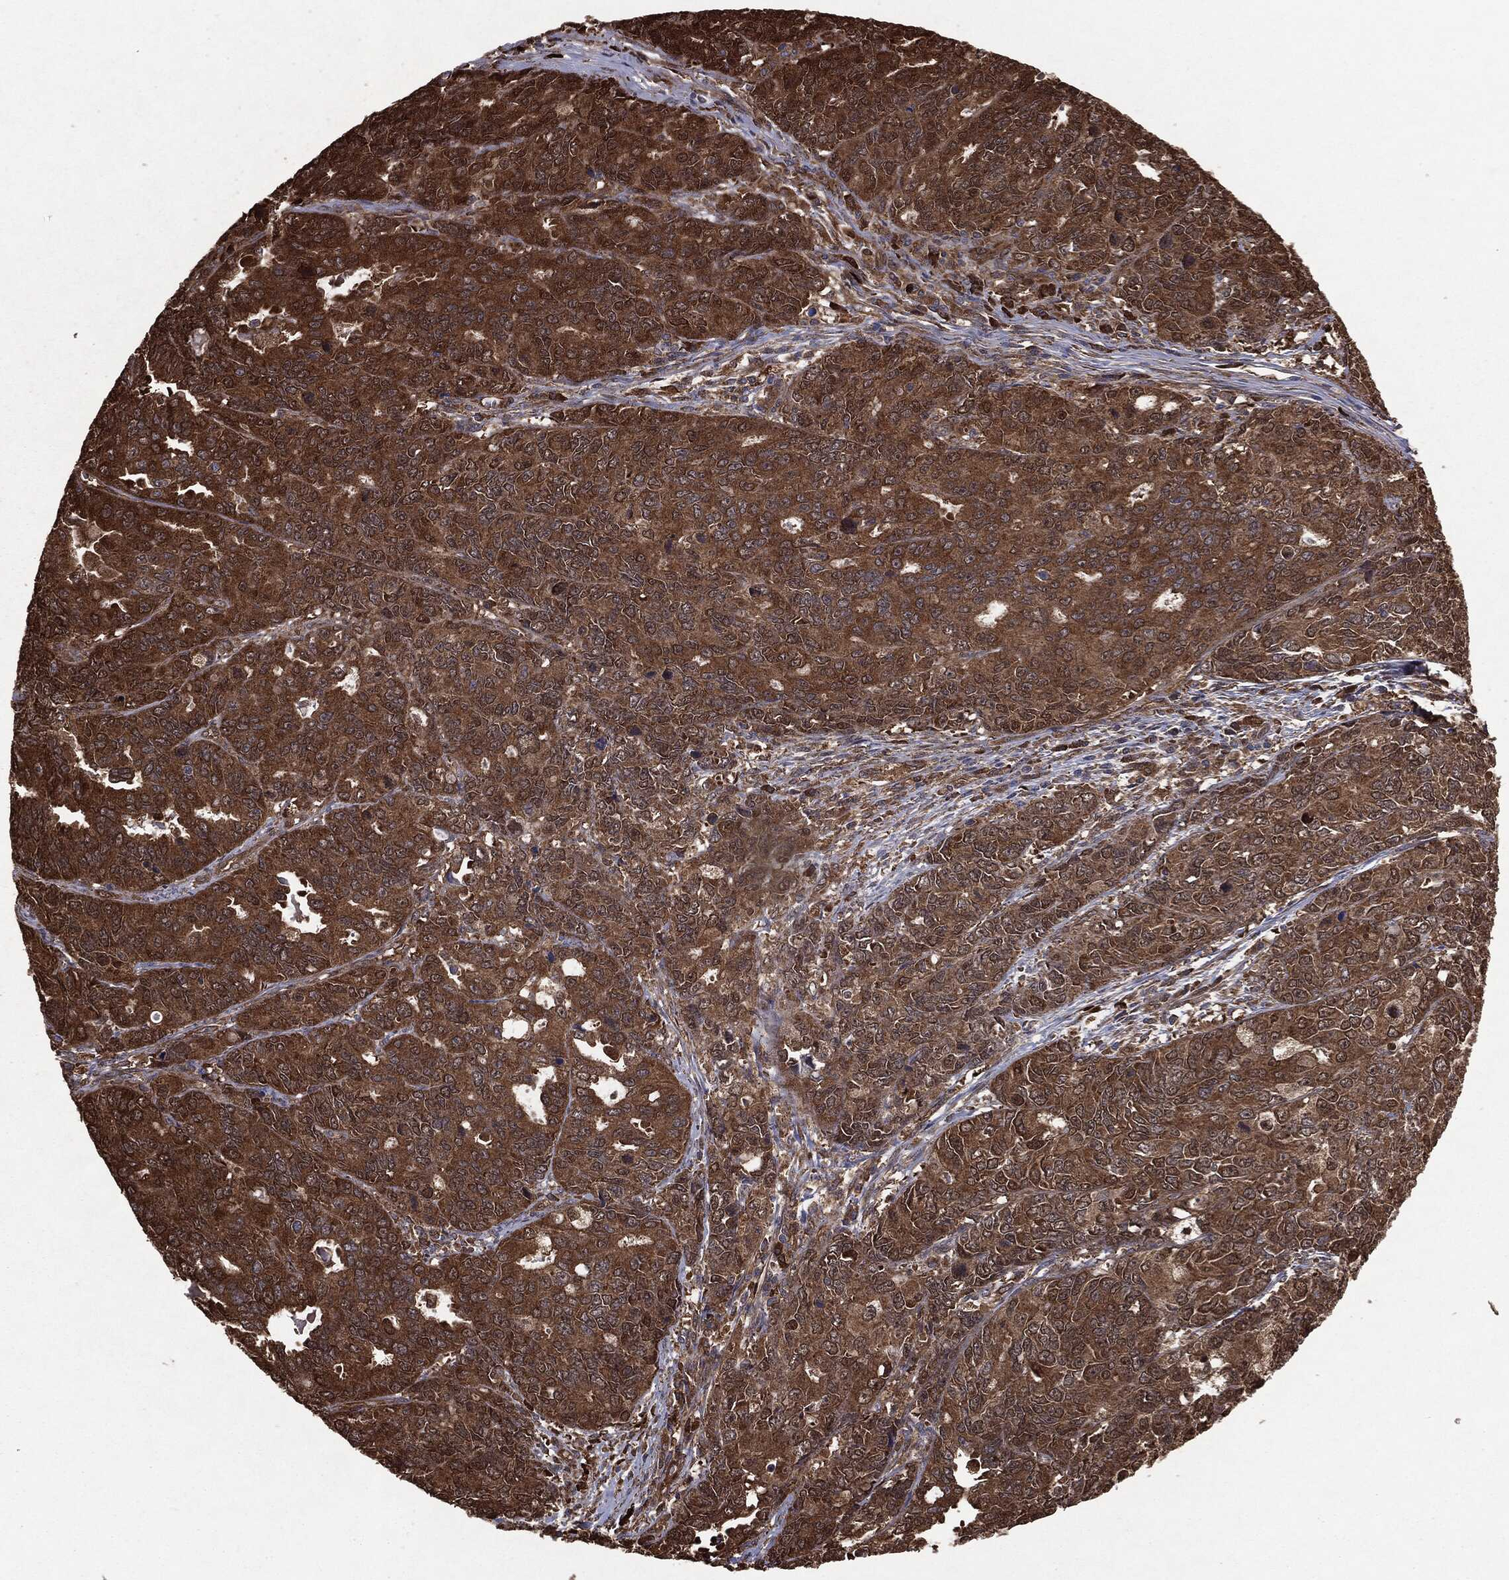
{"staining": {"intensity": "strong", "quantity": ">75%", "location": "cytoplasmic/membranous"}, "tissue": "endometrial cancer", "cell_type": "Tumor cells", "image_type": "cancer", "snomed": [{"axis": "morphology", "description": "Adenocarcinoma, NOS"}, {"axis": "topography", "description": "Uterus"}], "caption": "A brown stain shows strong cytoplasmic/membranous staining of a protein in adenocarcinoma (endometrial) tumor cells.", "gene": "NME1", "patient": {"sex": "female", "age": 79}}